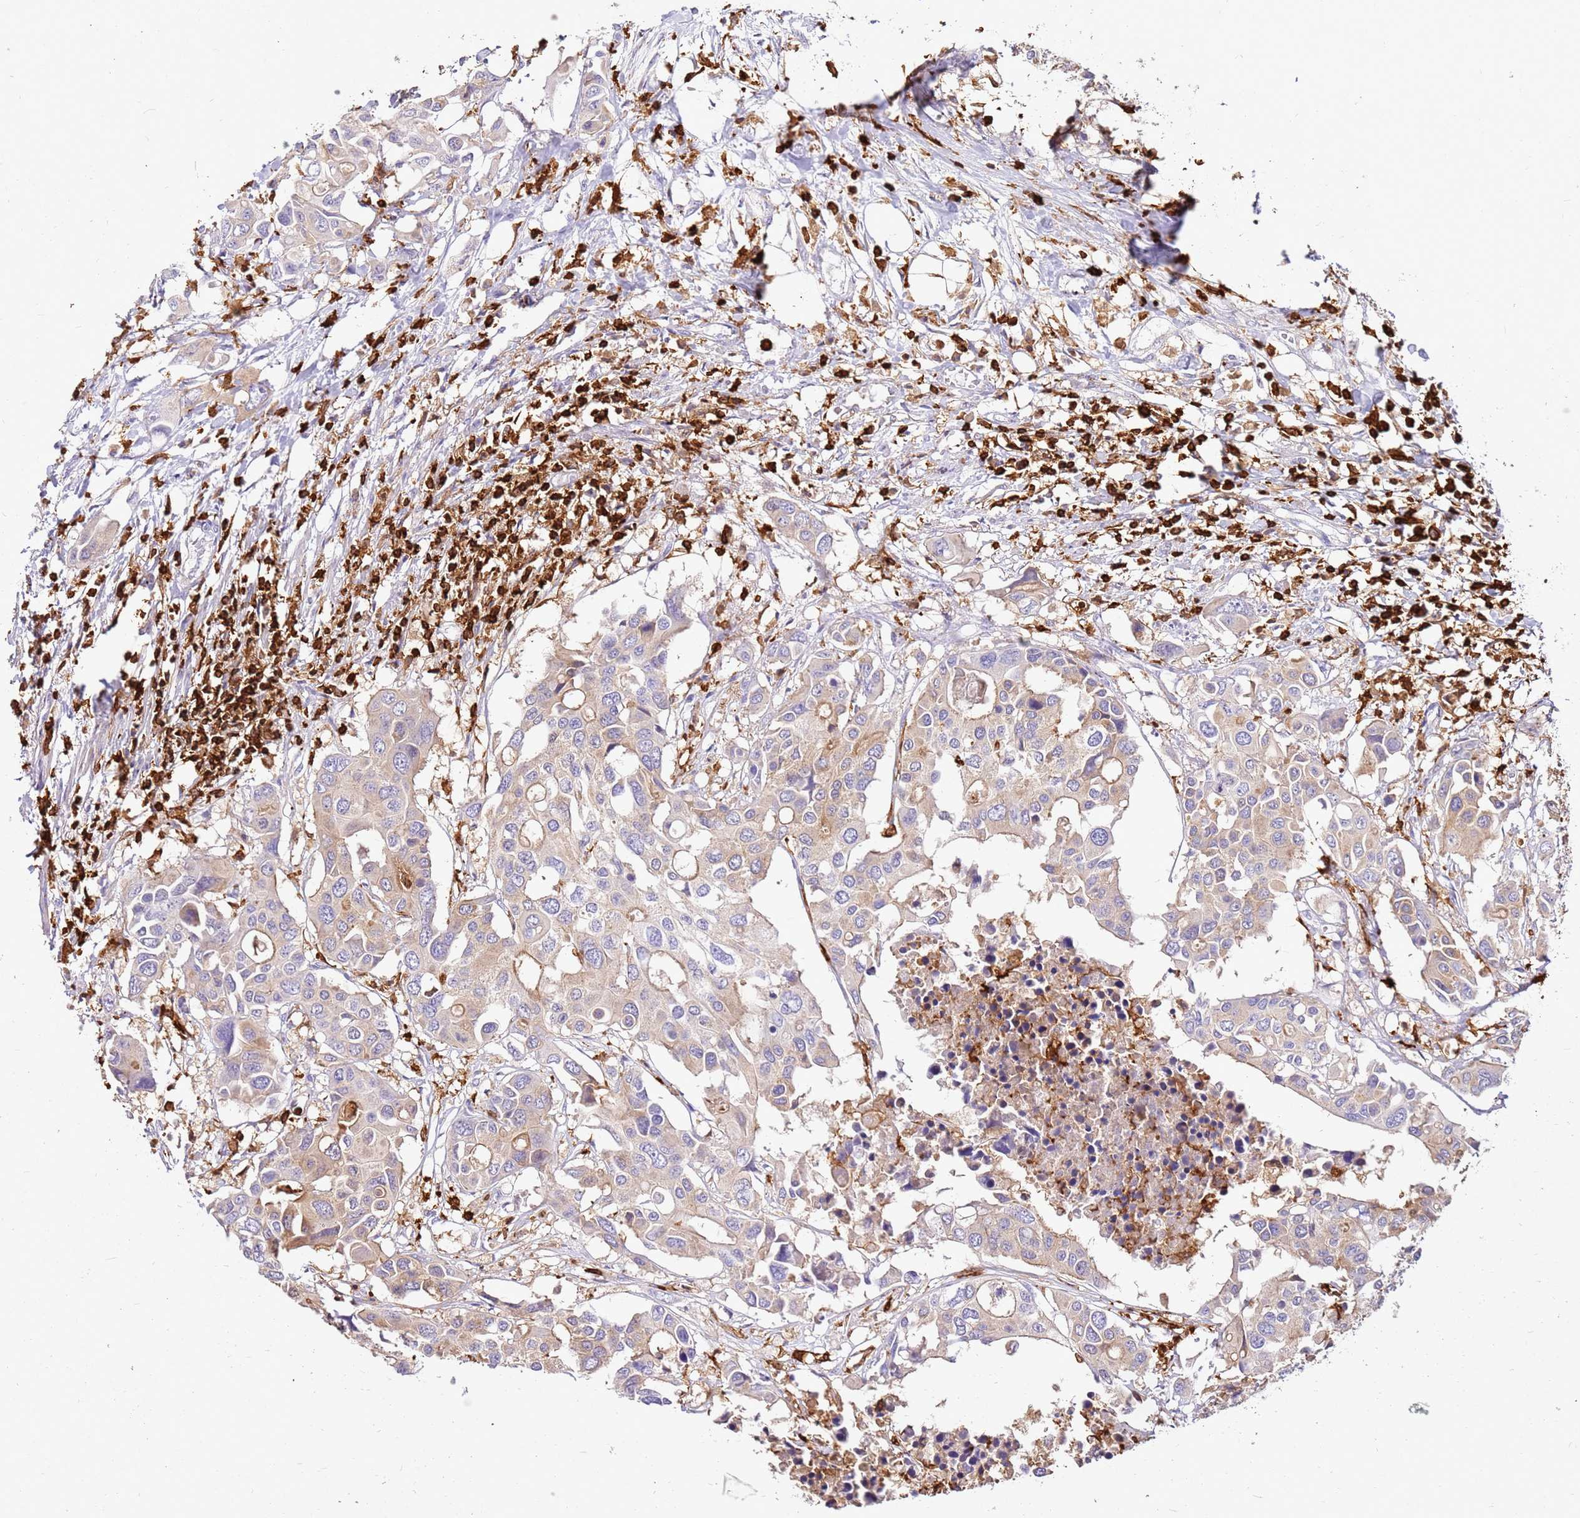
{"staining": {"intensity": "weak", "quantity": "25%-75%", "location": "cytoplasmic/membranous"}, "tissue": "colorectal cancer", "cell_type": "Tumor cells", "image_type": "cancer", "snomed": [{"axis": "morphology", "description": "Adenocarcinoma, NOS"}, {"axis": "topography", "description": "Colon"}], "caption": "A high-resolution photomicrograph shows immunohistochemistry staining of colorectal cancer (adenocarcinoma), which exhibits weak cytoplasmic/membranous positivity in about 25%-75% of tumor cells.", "gene": "CORO1A", "patient": {"sex": "male", "age": 77}}